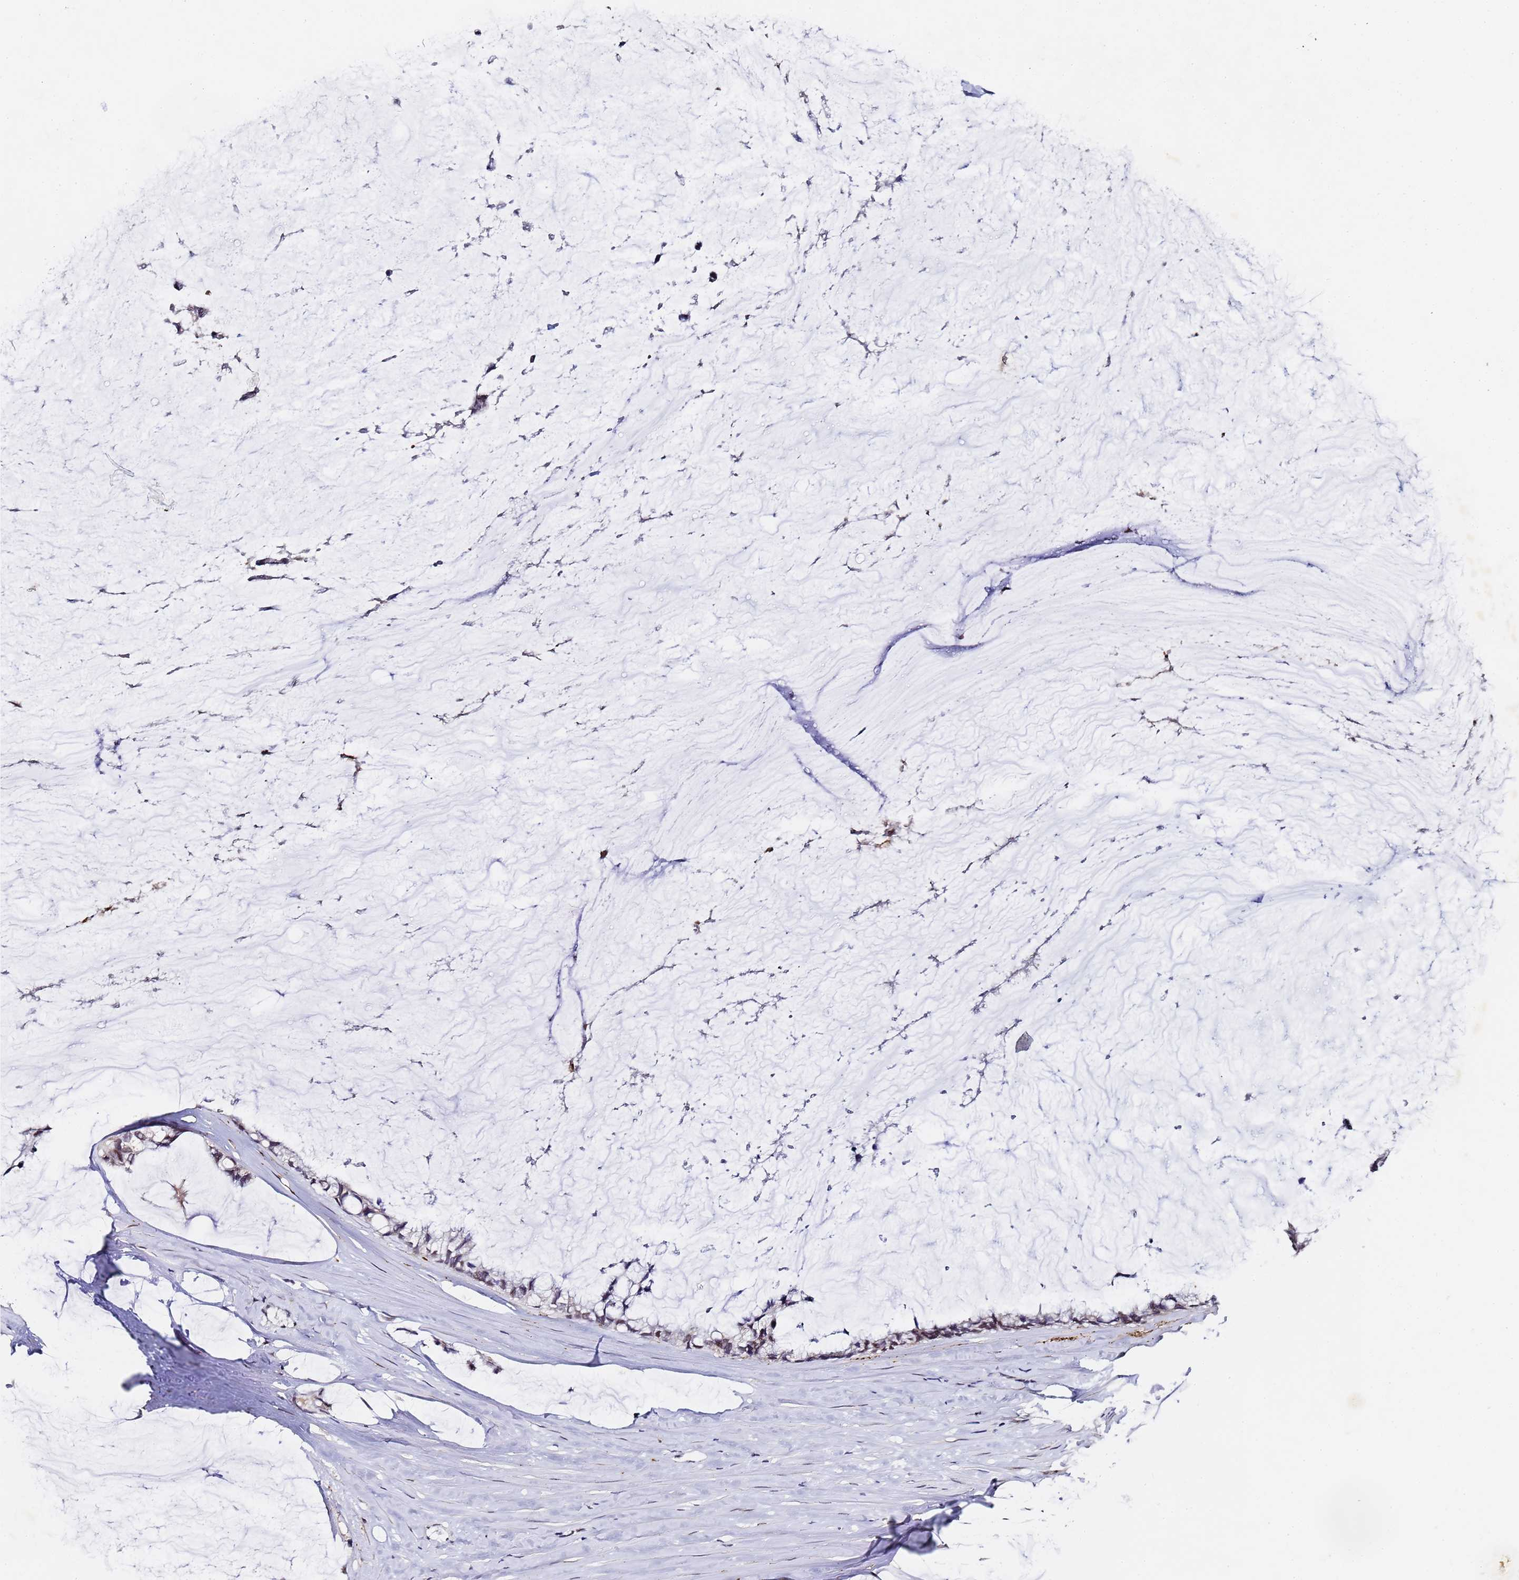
{"staining": {"intensity": "negative", "quantity": "none", "location": "none"}, "tissue": "ovarian cancer", "cell_type": "Tumor cells", "image_type": "cancer", "snomed": [{"axis": "morphology", "description": "Cystadenocarcinoma, mucinous, NOS"}, {"axis": "topography", "description": "Ovary"}], "caption": "A histopathology image of human ovarian cancer is negative for staining in tumor cells. (Stains: DAB (3,3'-diaminobenzidine) IHC with hematoxylin counter stain, Microscopy: brightfield microscopy at high magnification).", "gene": "FNBP4", "patient": {"sex": "female", "age": 39}}